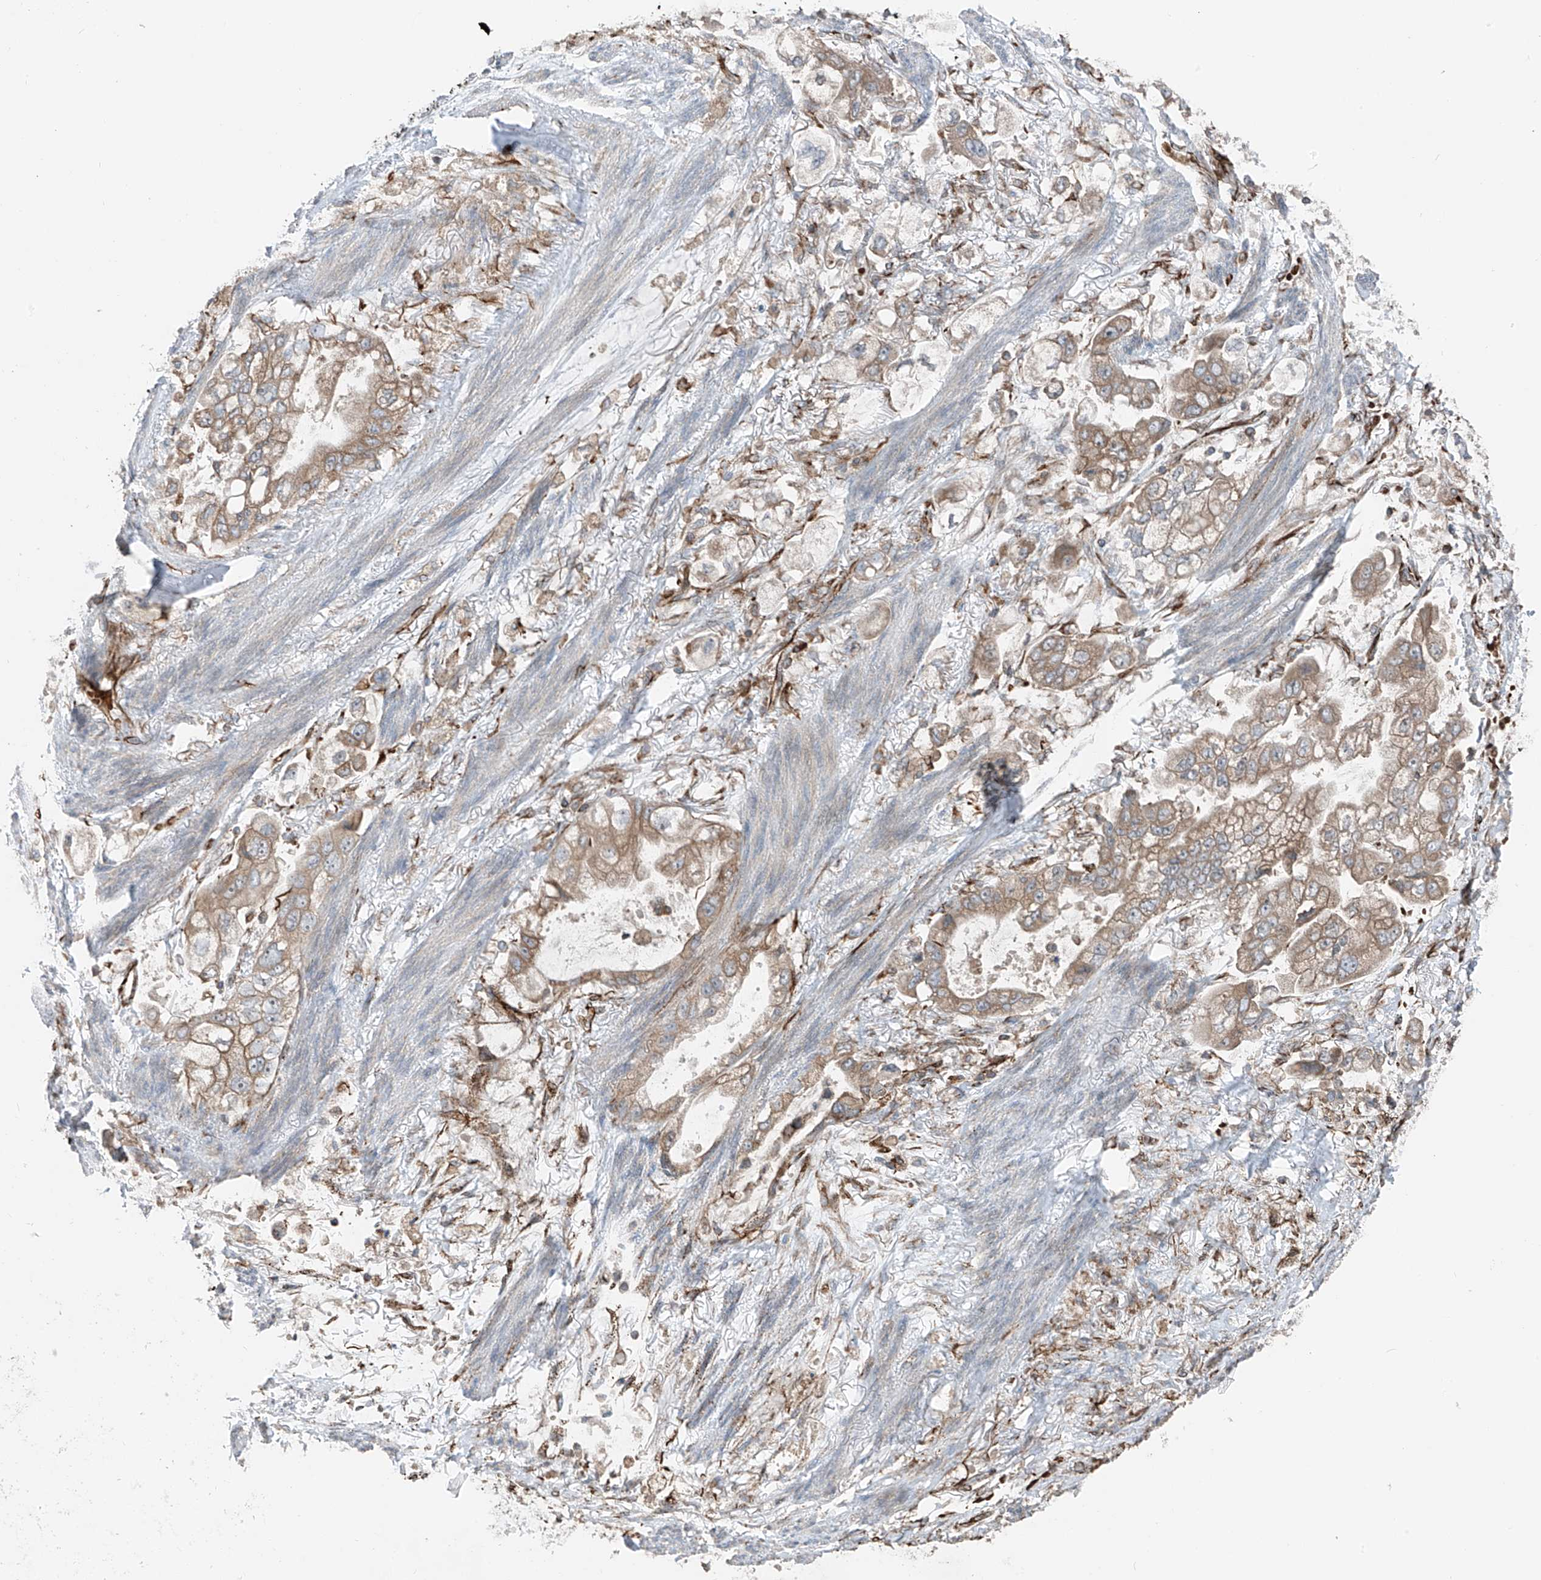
{"staining": {"intensity": "moderate", "quantity": ">75%", "location": "cytoplasmic/membranous"}, "tissue": "stomach cancer", "cell_type": "Tumor cells", "image_type": "cancer", "snomed": [{"axis": "morphology", "description": "Adenocarcinoma, NOS"}, {"axis": "topography", "description": "Stomach"}], "caption": "Tumor cells exhibit moderate cytoplasmic/membranous expression in about >75% of cells in stomach cancer (adenocarcinoma).", "gene": "ERLEC1", "patient": {"sex": "male", "age": 62}}